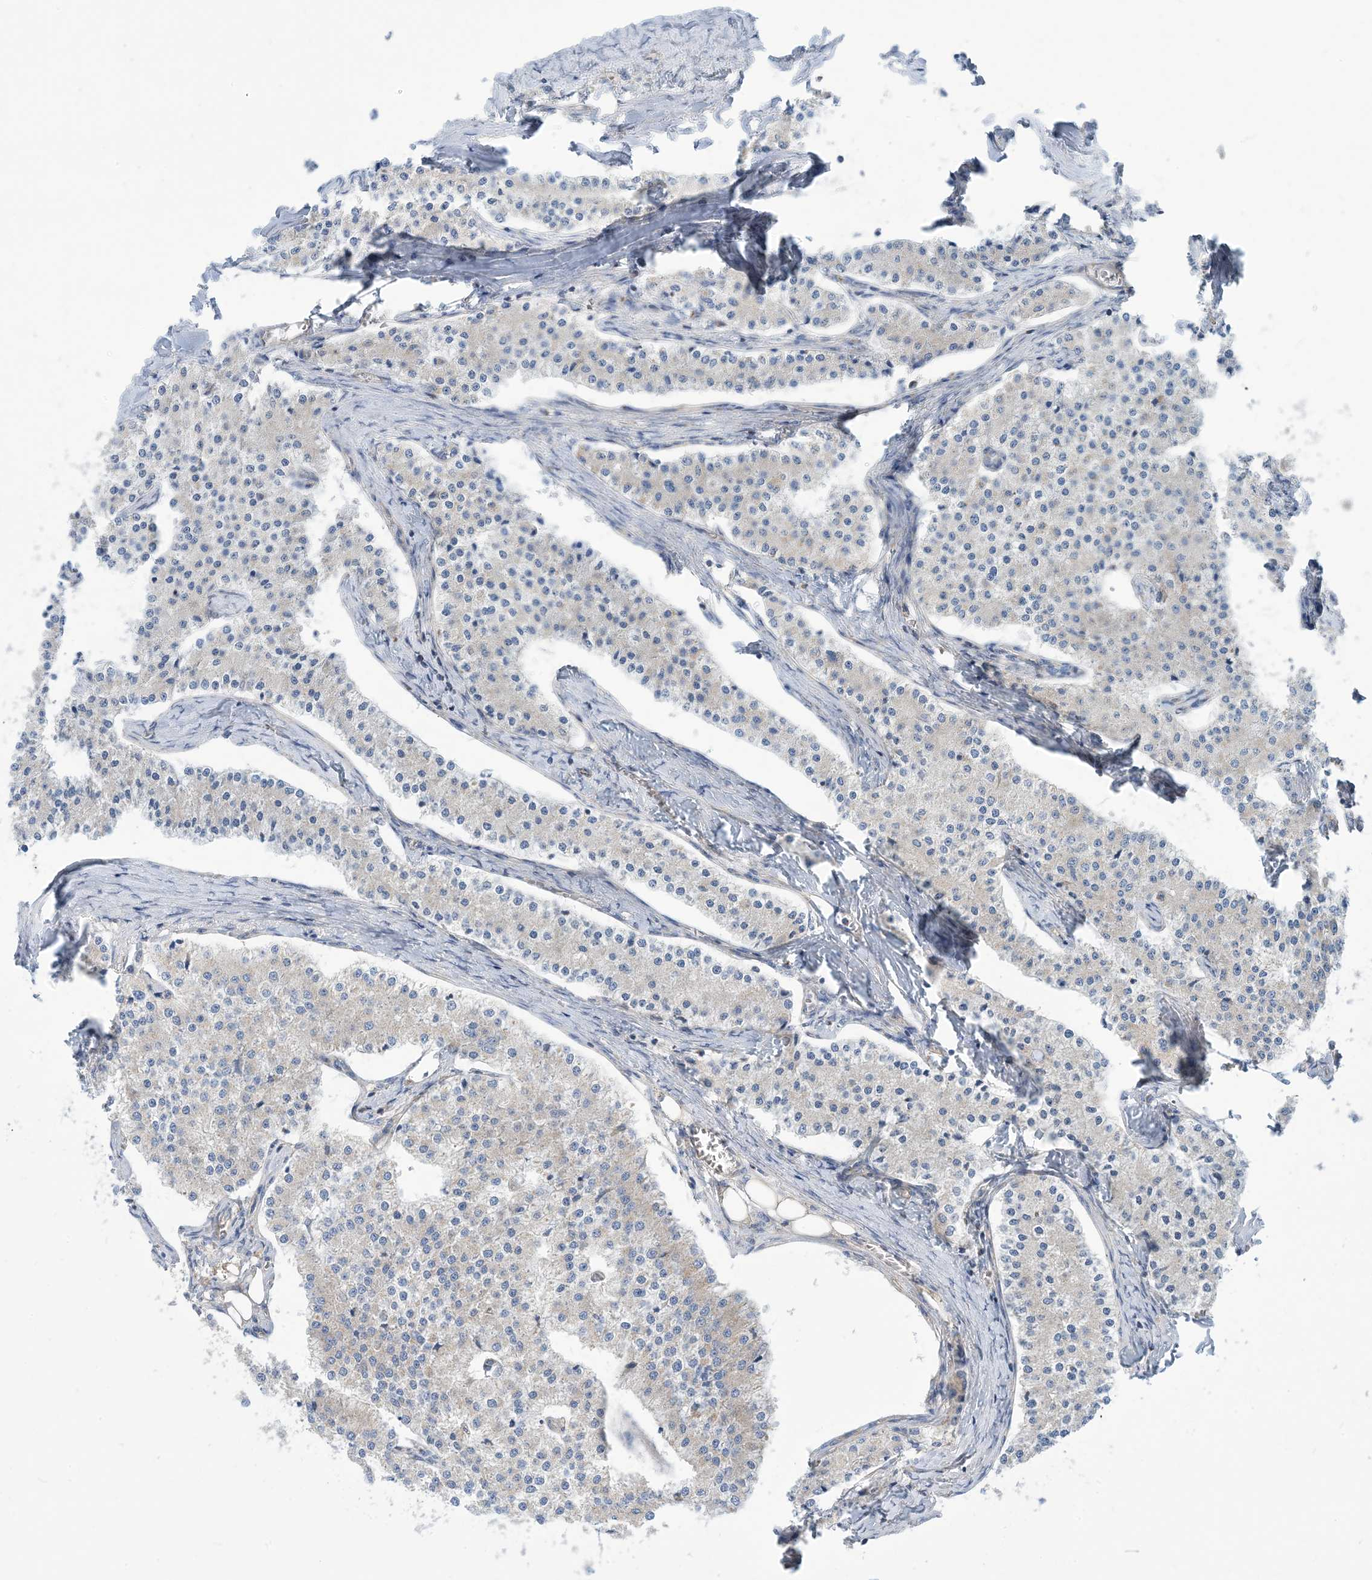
{"staining": {"intensity": "weak", "quantity": "<25%", "location": "cytoplasmic/membranous"}, "tissue": "carcinoid", "cell_type": "Tumor cells", "image_type": "cancer", "snomed": [{"axis": "morphology", "description": "Carcinoid, malignant, NOS"}, {"axis": "topography", "description": "Colon"}], "caption": "Immunohistochemical staining of malignant carcinoid displays no significant expression in tumor cells.", "gene": "PHOSPHO2", "patient": {"sex": "female", "age": 52}}